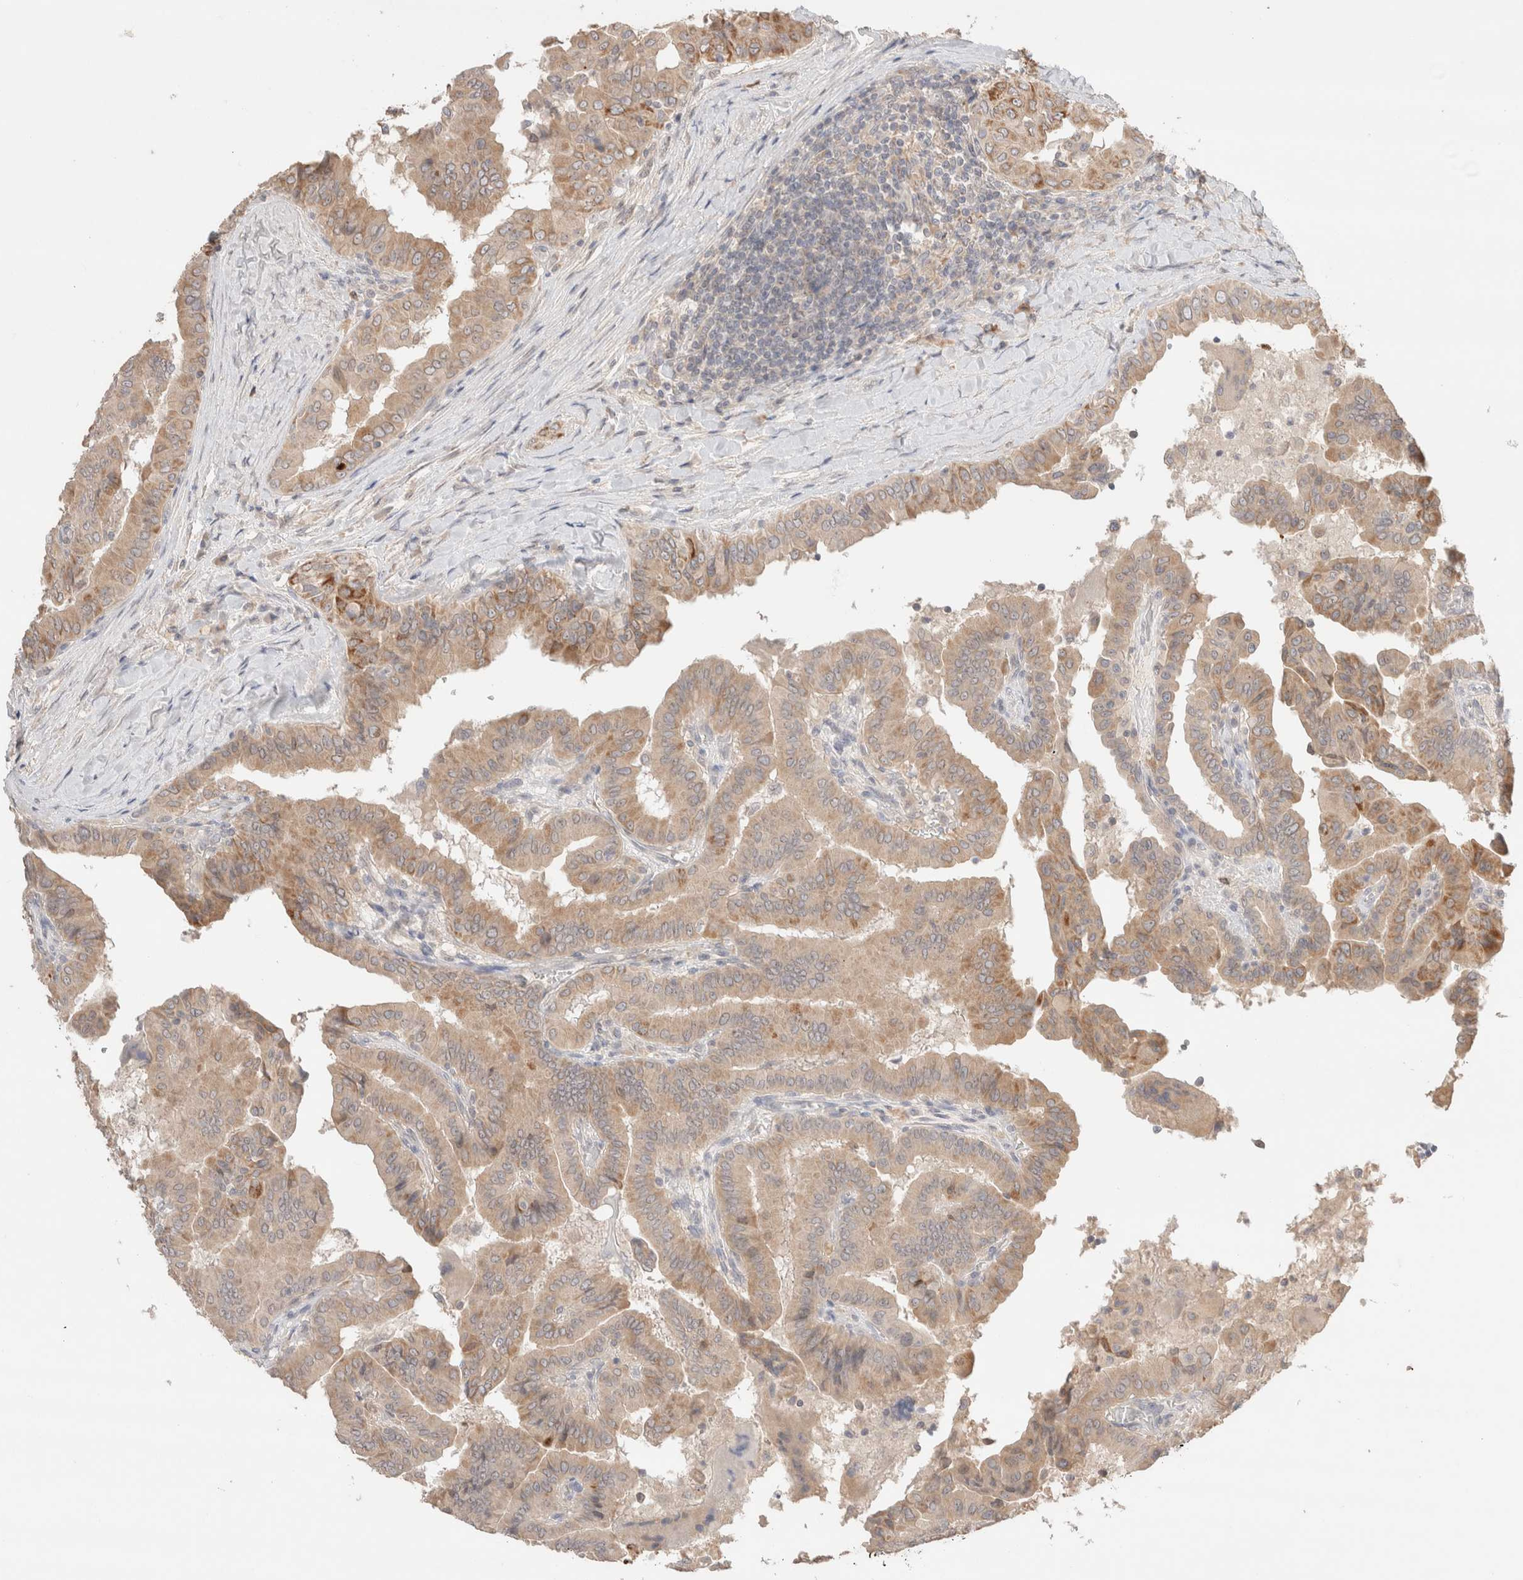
{"staining": {"intensity": "moderate", "quantity": ">75%", "location": "cytoplasmic/membranous"}, "tissue": "thyroid cancer", "cell_type": "Tumor cells", "image_type": "cancer", "snomed": [{"axis": "morphology", "description": "Papillary adenocarcinoma, NOS"}, {"axis": "topography", "description": "Thyroid gland"}], "caption": "Thyroid papillary adenocarcinoma tissue displays moderate cytoplasmic/membranous staining in about >75% of tumor cells (Brightfield microscopy of DAB IHC at high magnification).", "gene": "TRIM41", "patient": {"sex": "male", "age": 33}}